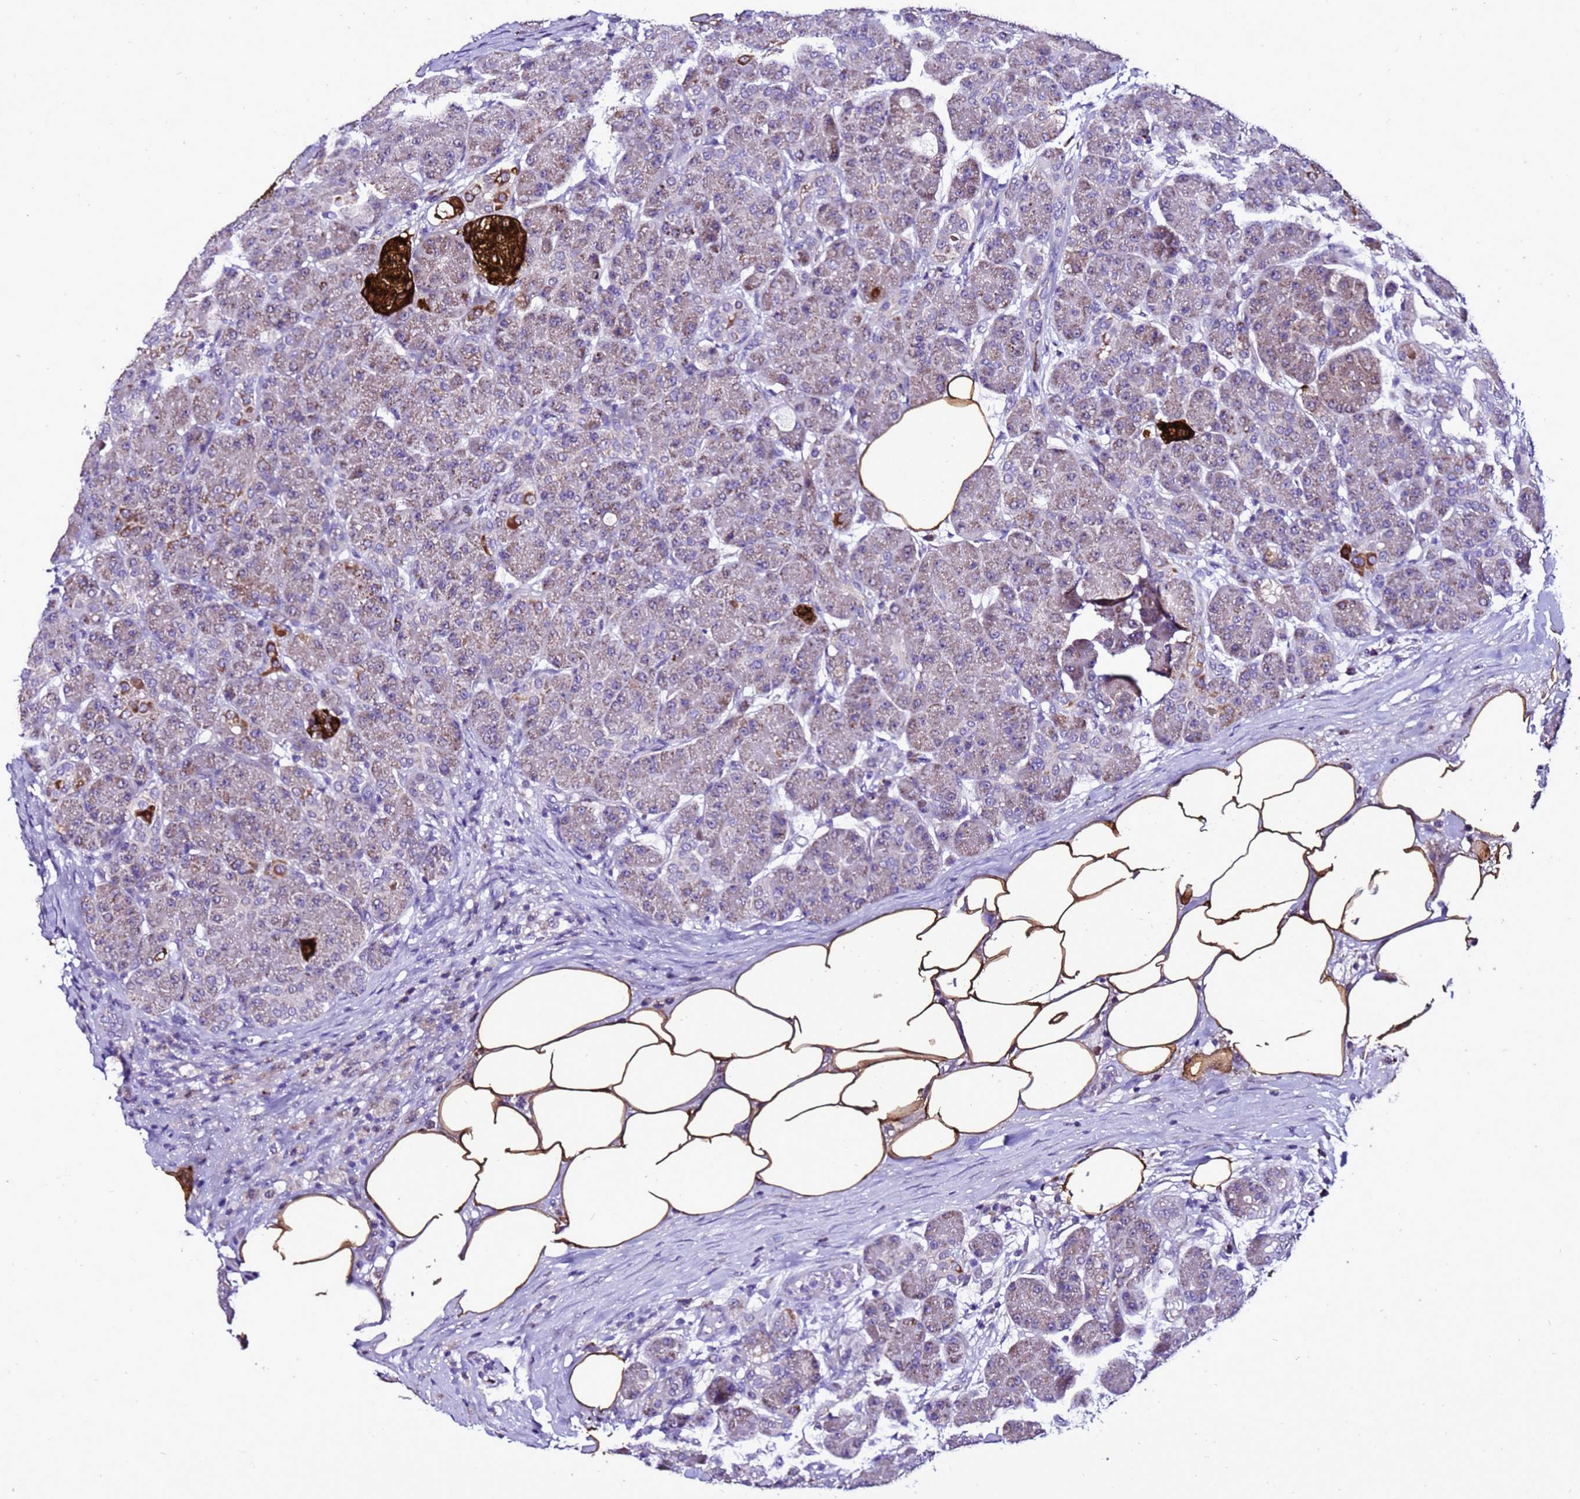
{"staining": {"intensity": "moderate", "quantity": "25%-75%", "location": "cytoplasmic/membranous"}, "tissue": "pancreas", "cell_type": "Exocrine glandular cells", "image_type": "normal", "snomed": [{"axis": "morphology", "description": "Normal tissue, NOS"}, {"axis": "topography", "description": "Pancreas"}], "caption": "A medium amount of moderate cytoplasmic/membranous expression is appreciated in approximately 25%-75% of exocrine glandular cells in benign pancreas. (brown staining indicates protein expression, while blue staining denotes nuclei).", "gene": "DPH6", "patient": {"sex": "male", "age": 63}}